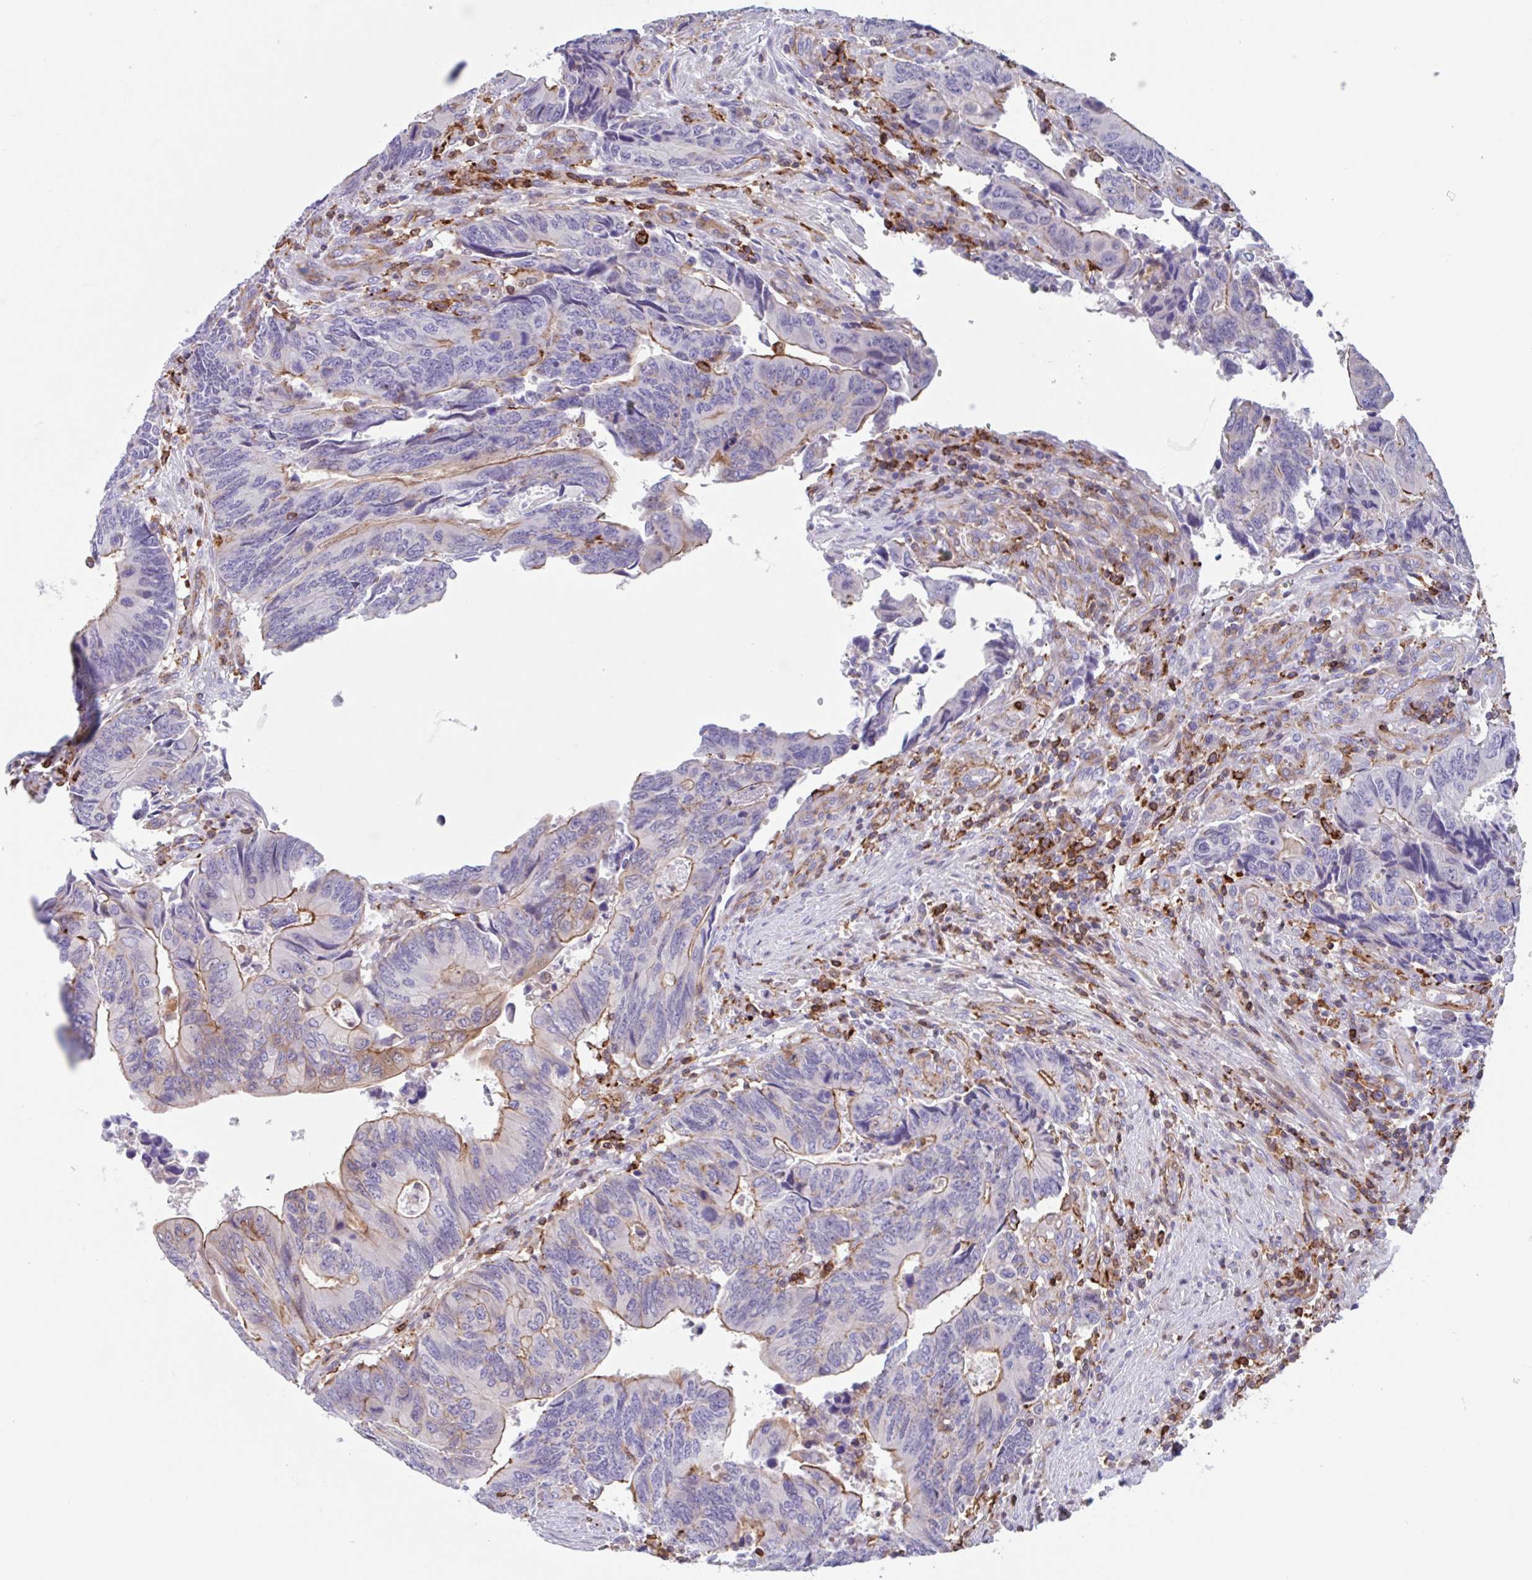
{"staining": {"intensity": "moderate", "quantity": "25%-75%", "location": "cytoplasmic/membranous"}, "tissue": "colorectal cancer", "cell_type": "Tumor cells", "image_type": "cancer", "snomed": [{"axis": "morphology", "description": "Adenocarcinoma, NOS"}, {"axis": "topography", "description": "Colon"}], "caption": "Protein expression by immunohistochemistry exhibits moderate cytoplasmic/membranous positivity in approximately 25%-75% of tumor cells in colorectal adenocarcinoma.", "gene": "EFHD1", "patient": {"sex": "male", "age": 87}}